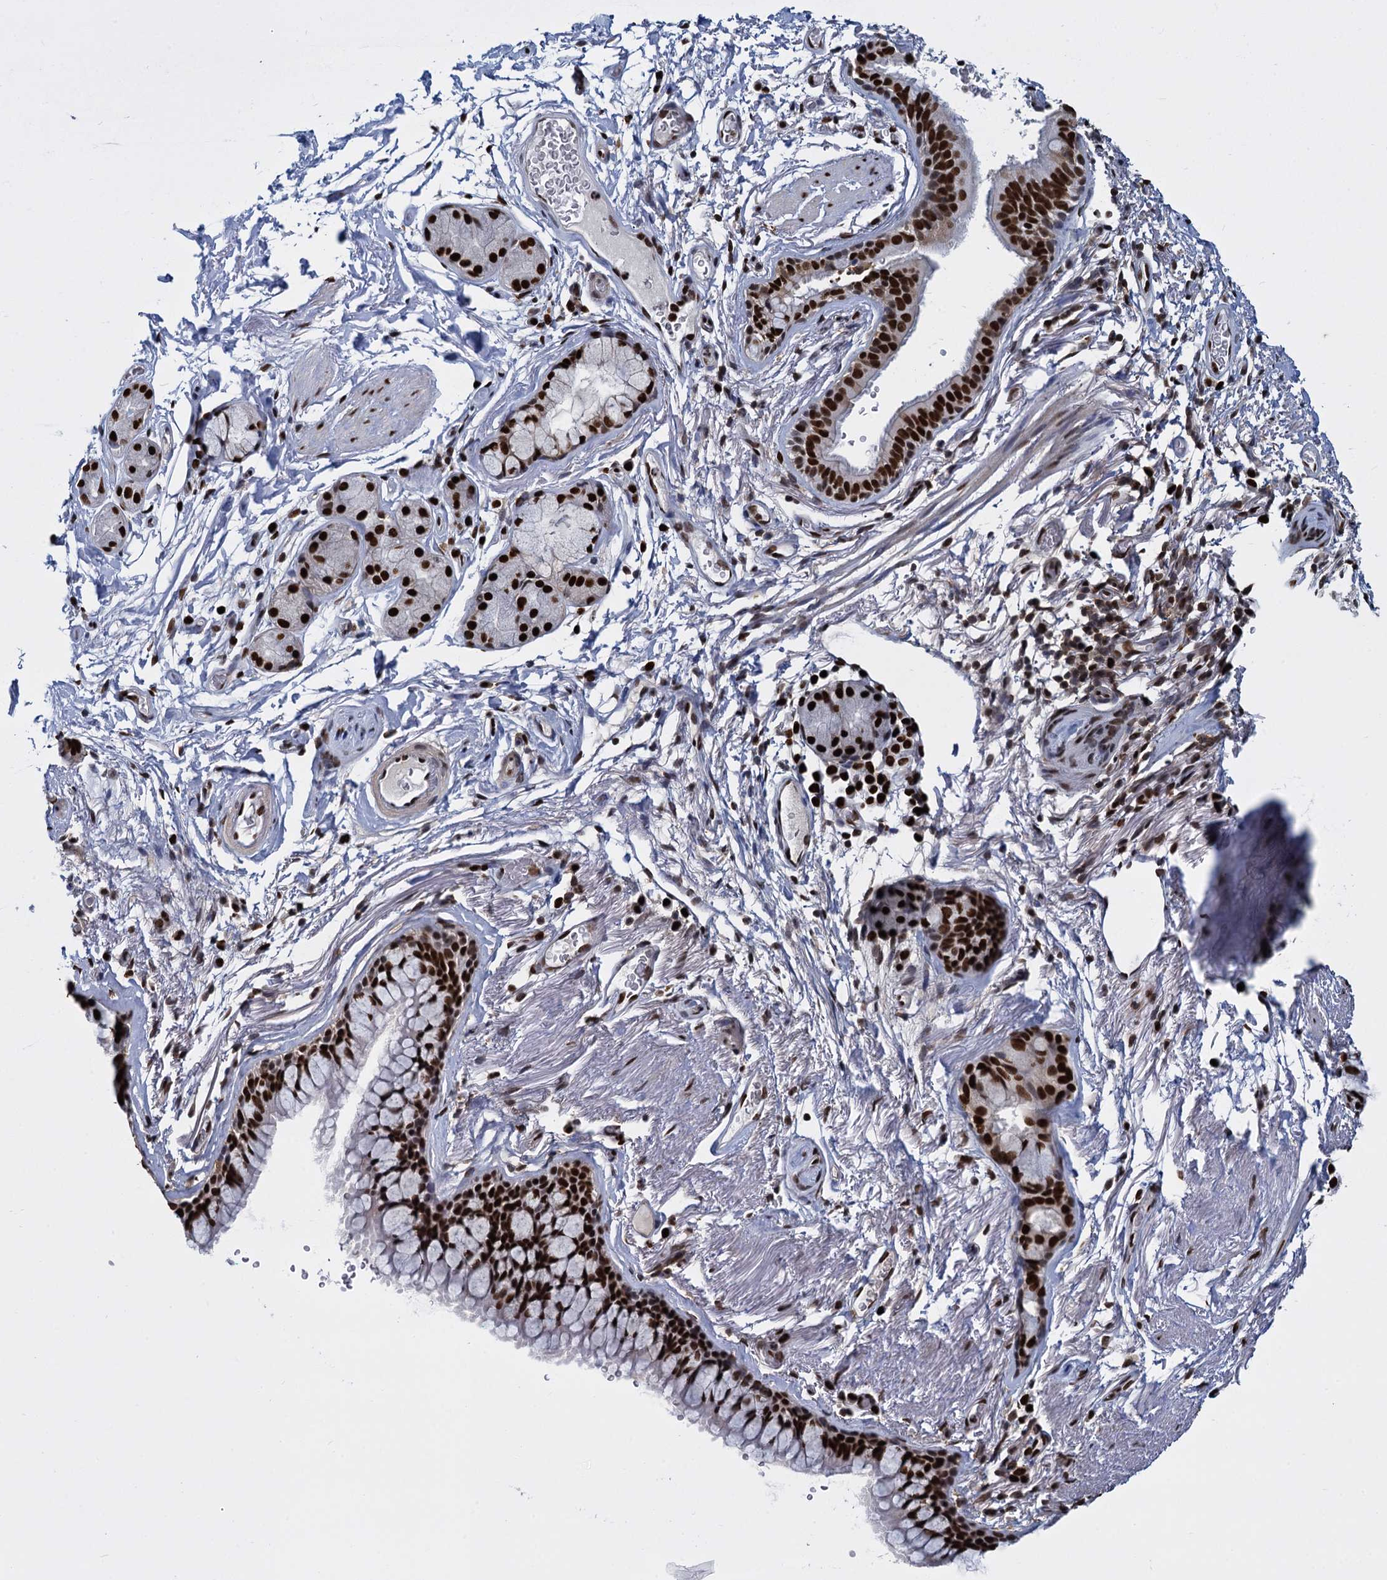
{"staining": {"intensity": "strong", "quantity": ">75%", "location": "nuclear"}, "tissue": "bronchus", "cell_type": "Respiratory epithelial cells", "image_type": "normal", "snomed": [{"axis": "morphology", "description": "Normal tissue, NOS"}, {"axis": "topography", "description": "Cartilage tissue"}], "caption": "Brown immunohistochemical staining in unremarkable bronchus reveals strong nuclear expression in about >75% of respiratory epithelial cells.", "gene": "DCPS", "patient": {"sex": "male", "age": 63}}